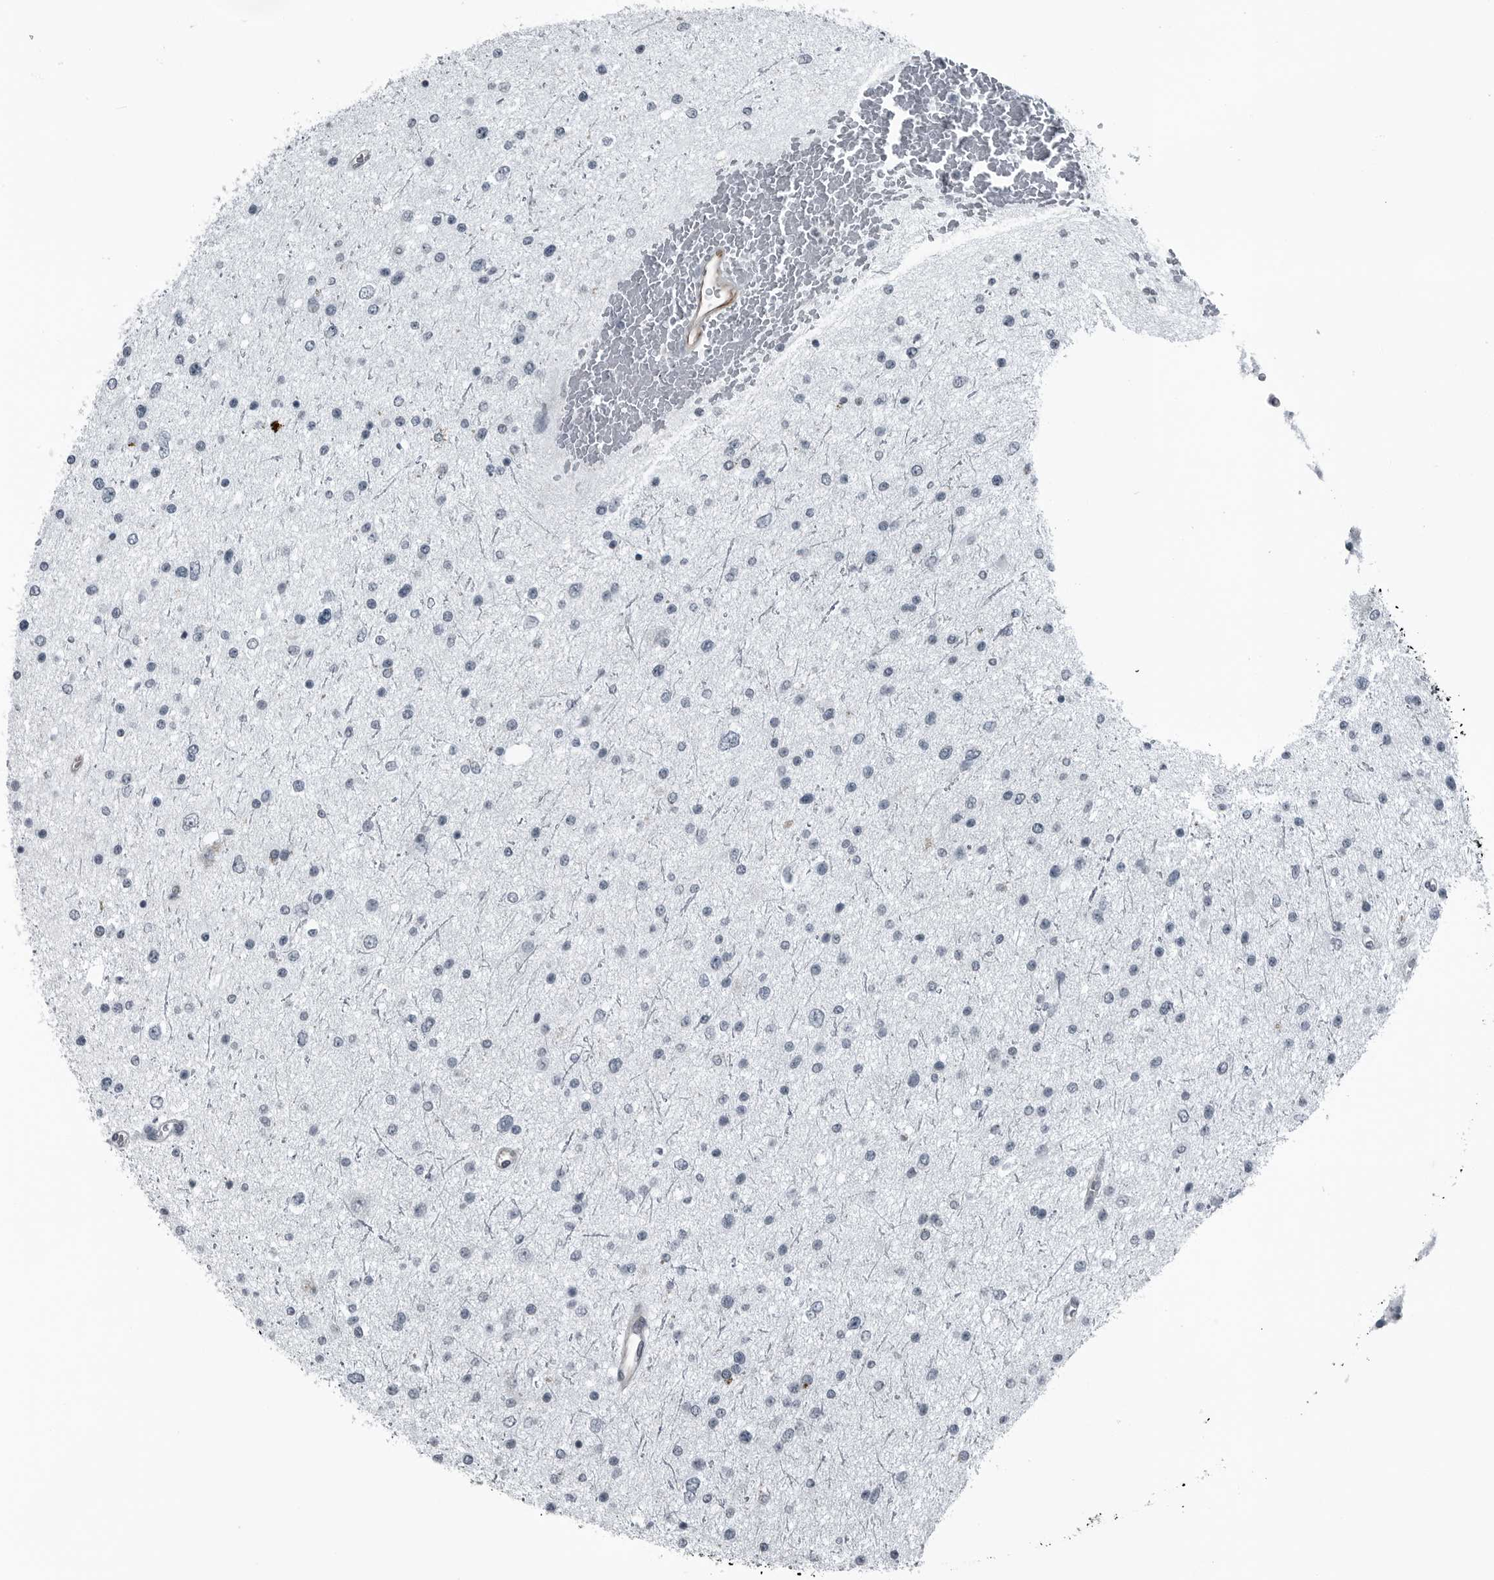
{"staining": {"intensity": "negative", "quantity": "none", "location": "none"}, "tissue": "glioma", "cell_type": "Tumor cells", "image_type": "cancer", "snomed": [{"axis": "morphology", "description": "Glioma, malignant, Low grade"}, {"axis": "topography", "description": "Brain"}], "caption": "High power microscopy histopathology image of an immunohistochemistry (IHC) micrograph of malignant glioma (low-grade), revealing no significant staining in tumor cells. The staining is performed using DAB brown chromogen with nuclei counter-stained in using hematoxylin.", "gene": "GAK", "patient": {"sex": "female", "age": 37}}